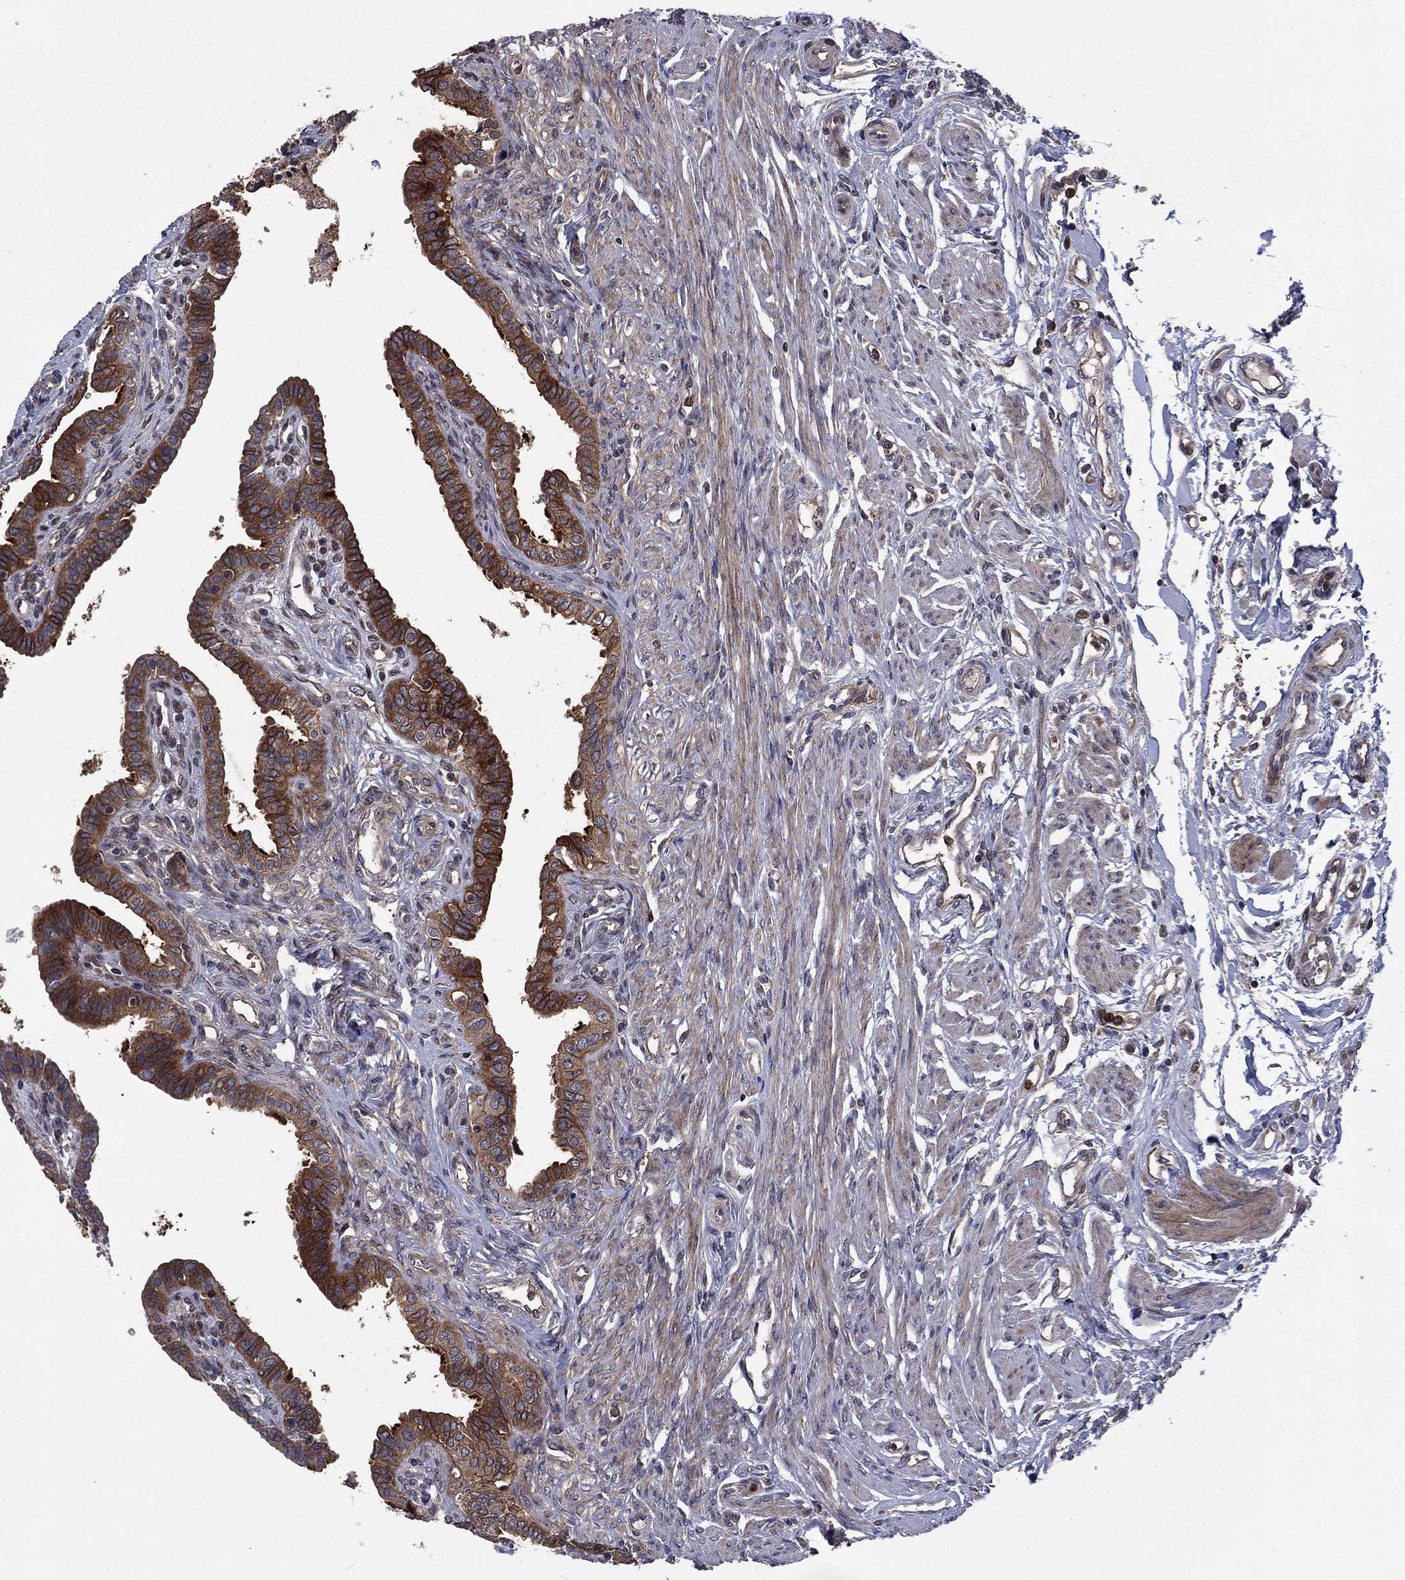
{"staining": {"intensity": "strong", "quantity": ">75%", "location": "cytoplasmic/membranous"}, "tissue": "fallopian tube", "cell_type": "Glandular cells", "image_type": "normal", "snomed": [{"axis": "morphology", "description": "Normal tissue, NOS"}, {"axis": "morphology", "description": "Carcinoma, endometroid"}, {"axis": "topography", "description": "Fallopian tube"}, {"axis": "topography", "description": "Ovary"}], "caption": "Protein positivity by immunohistochemistry (IHC) shows strong cytoplasmic/membranous expression in approximately >75% of glandular cells in benign fallopian tube. Using DAB (brown) and hematoxylin (blue) stains, captured at high magnification using brightfield microscopy.", "gene": "HDAC4", "patient": {"sex": "female", "age": 42}}